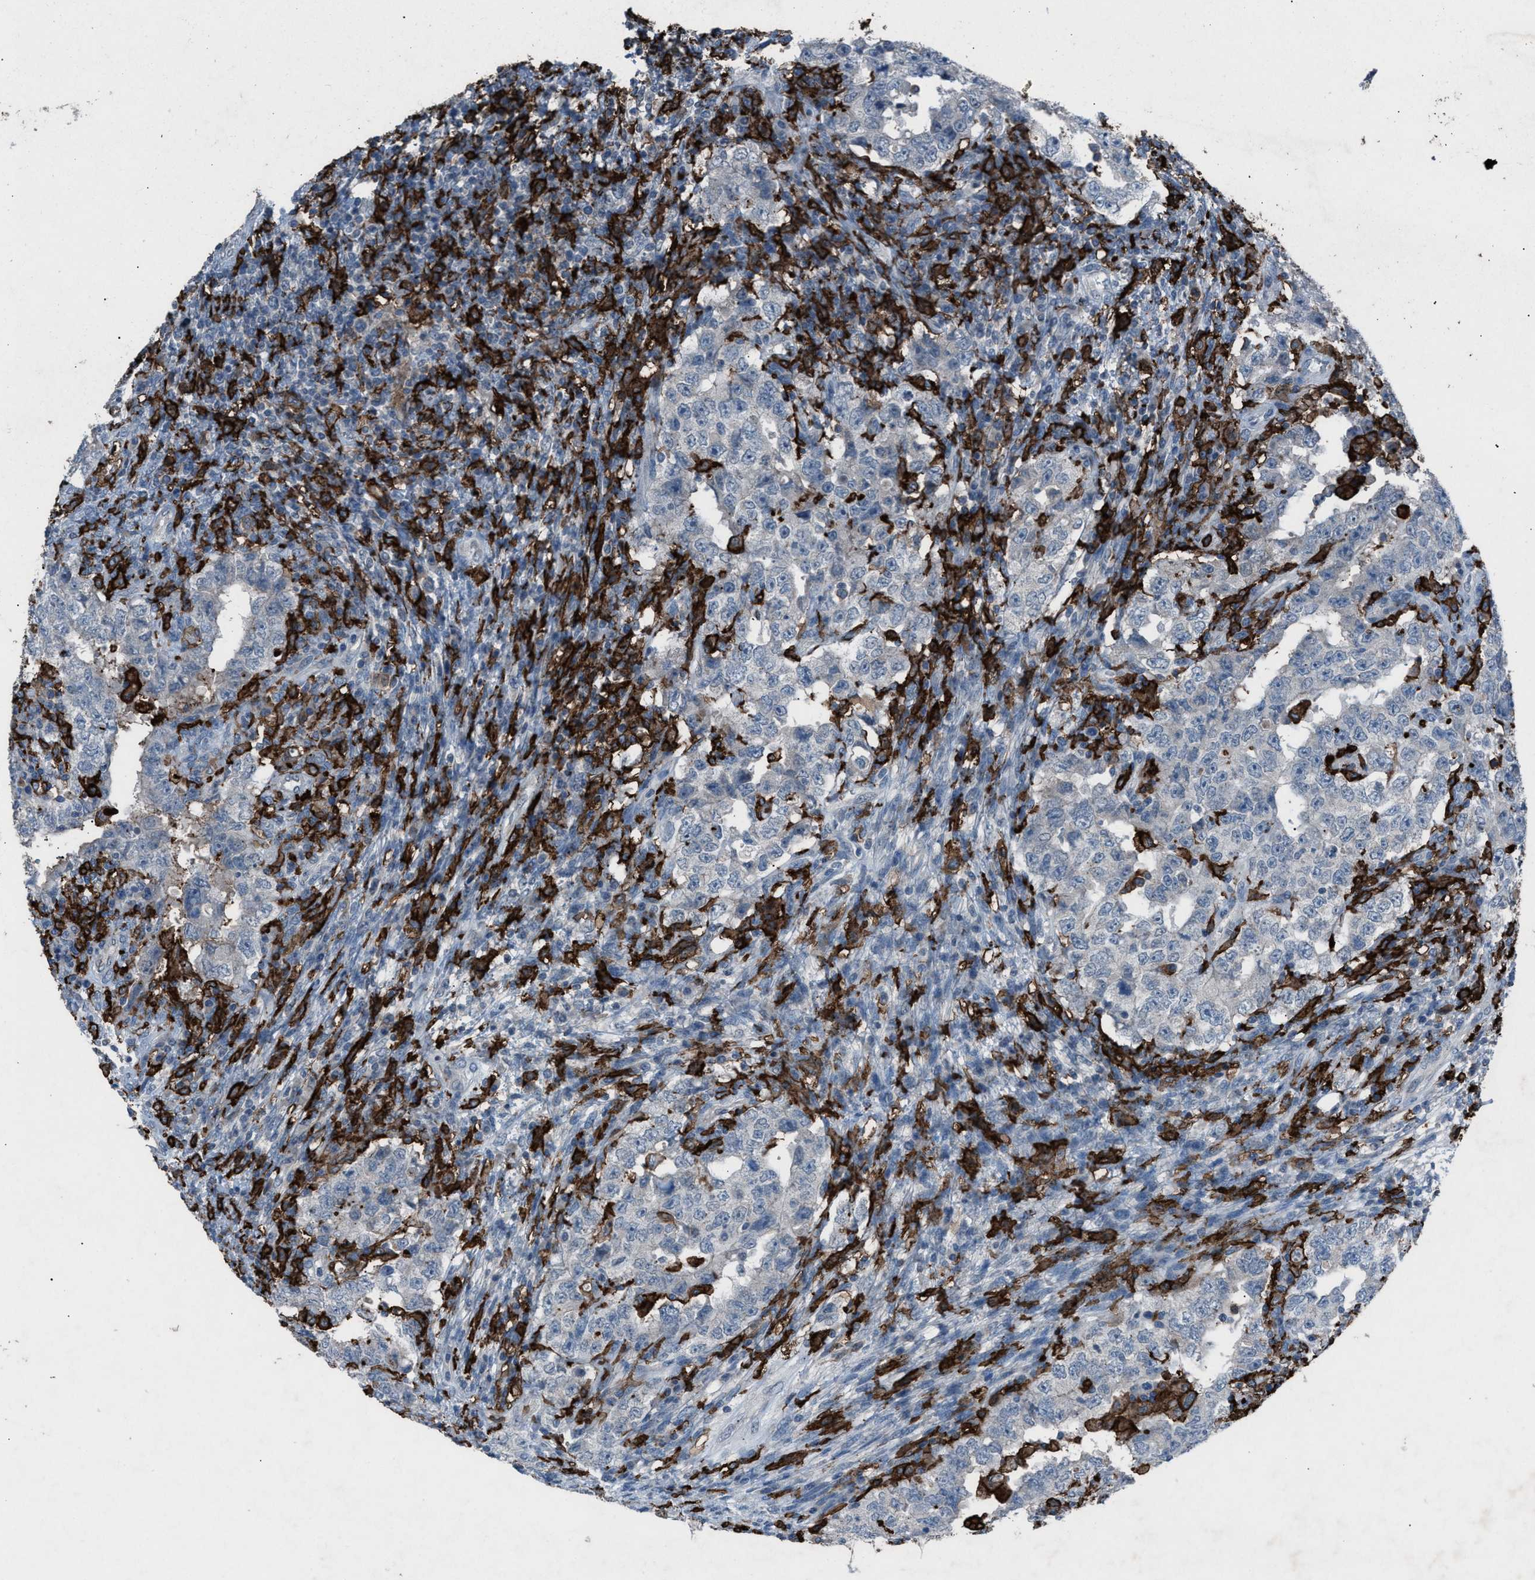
{"staining": {"intensity": "negative", "quantity": "none", "location": "none"}, "tissue": "testis cancer", "cell_type": "Tumor cells", "image_type": "cancer", "snomed": [{"axis": "morphology", "description": "Carcinoma, Embryonal, NOS"}, {"axis": "topography", "description": "Testis"}], "caption": "Immunohistochemical staining of embryonal carcinoma (testis) exhibits no significant positivity in tumor cells.", "gene": "FCER1G", "patient": {"sex": "male", "age": 26}}